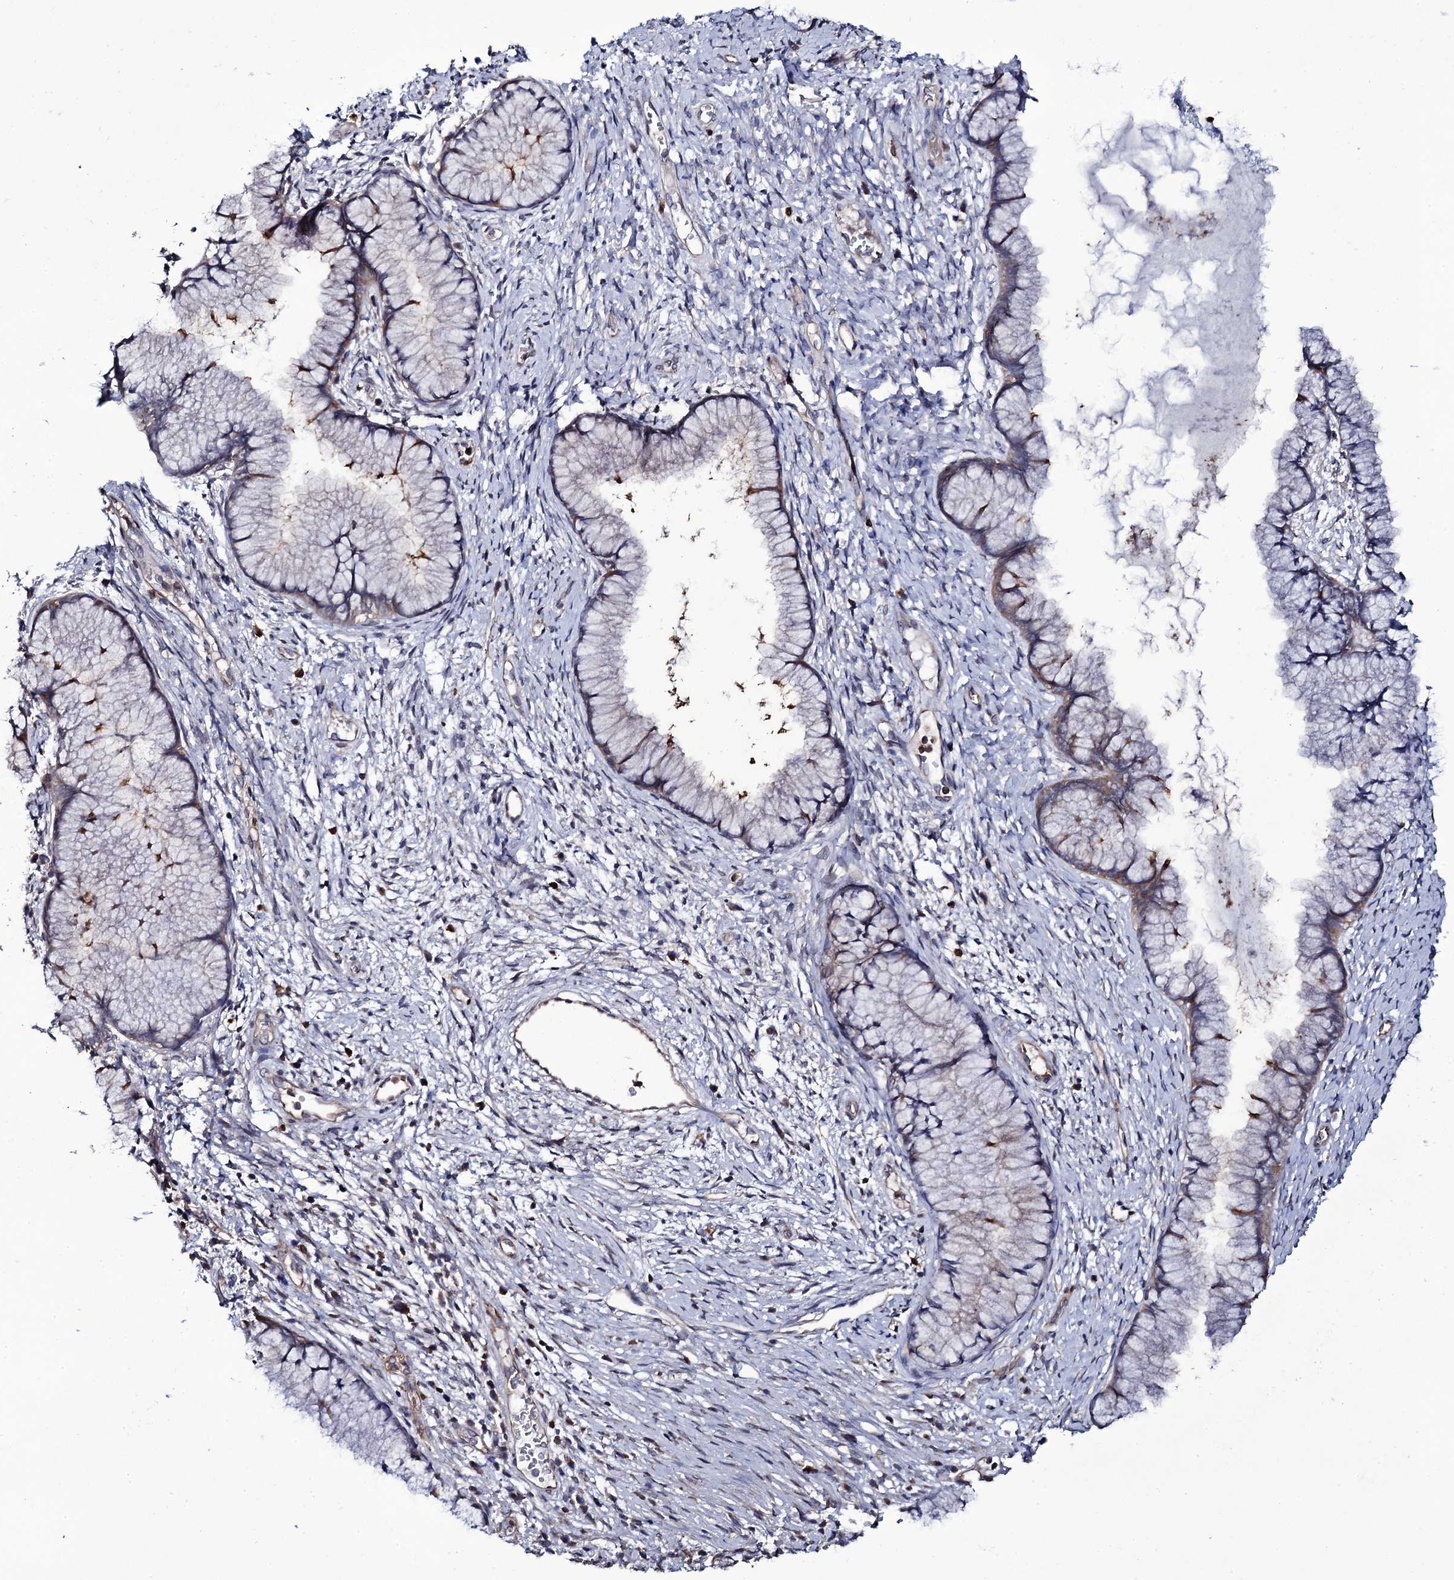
{"staining": {"intensity": "moderate", "quantity": "<25%", "location": "cytoplasmic/membranous"}, "tissue": "cervix", "cell_type": "Glandular cells", "image_type": "normal", "snomed": [{"axis": "morphology", "description": "Normal tissue, NOS"}, {"axis": "topography", "description": "Cervix"}], "caption": "A brown stain shows moderate cytoplasmic/membranous expression of a protein in glandular cells of normal cervix.", "gene": "TTC23", "patient": {"sex": "female", "age": 42}}